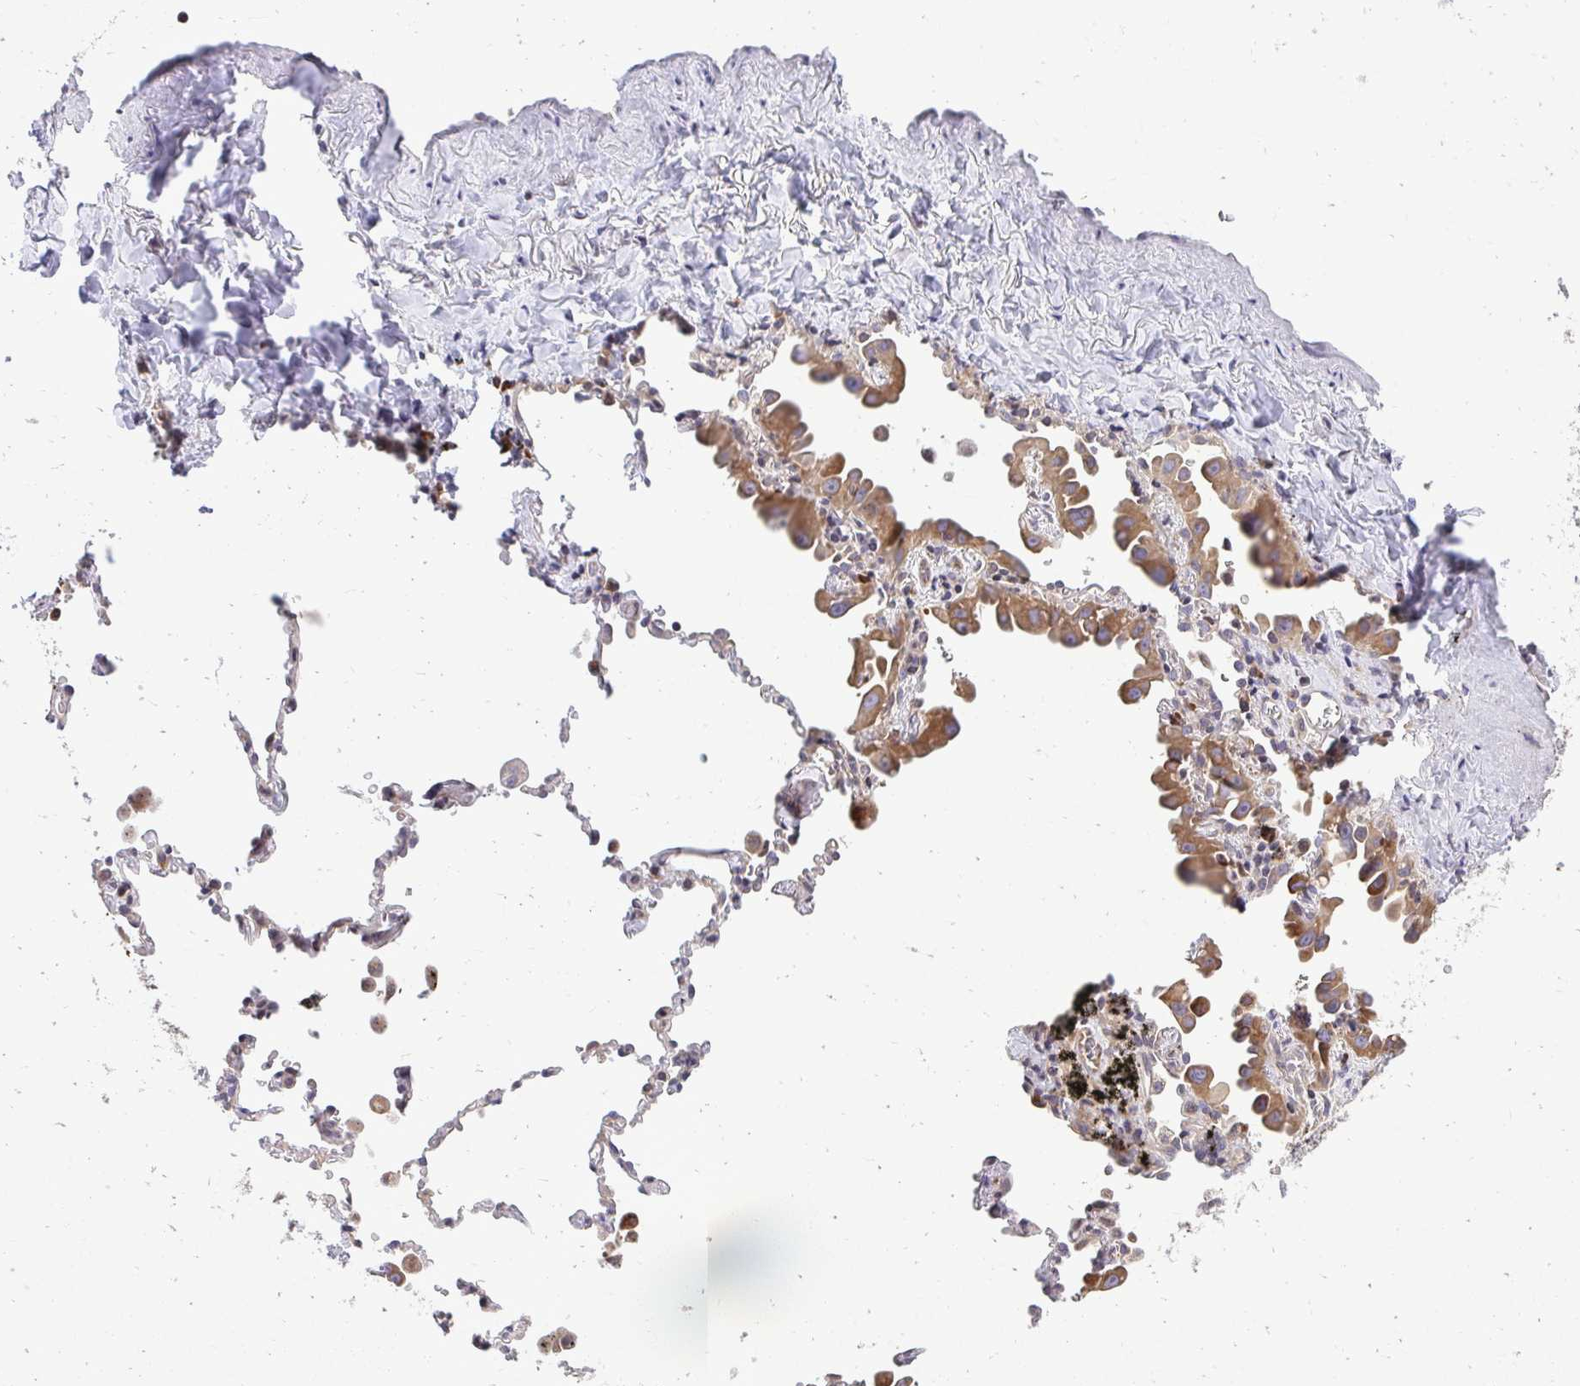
{"staining": {"intensity": "moderate", "quantity": ">75%", "location": "cytoplasmic/membranous"}, "tissue": "lung cancer", "cell_type": "Tumor cells", "image_type": "cancer", "snomed": [{"axis": "morphology", "description": "Adenocarcinoma, NOS"}, {"axis": "topography", "description": "Lung"}], "caption": "Lung adenocarcinoma tissue shows moderate cytoplasmic/membranous expression in about >75% of tumor cells (Stains: DAB in brown, nuclei in blue, Microscopy: brightfield microscopy at high magnification).", "gene": "METTL9", "patient": {"sex": "male", "age": 68}}